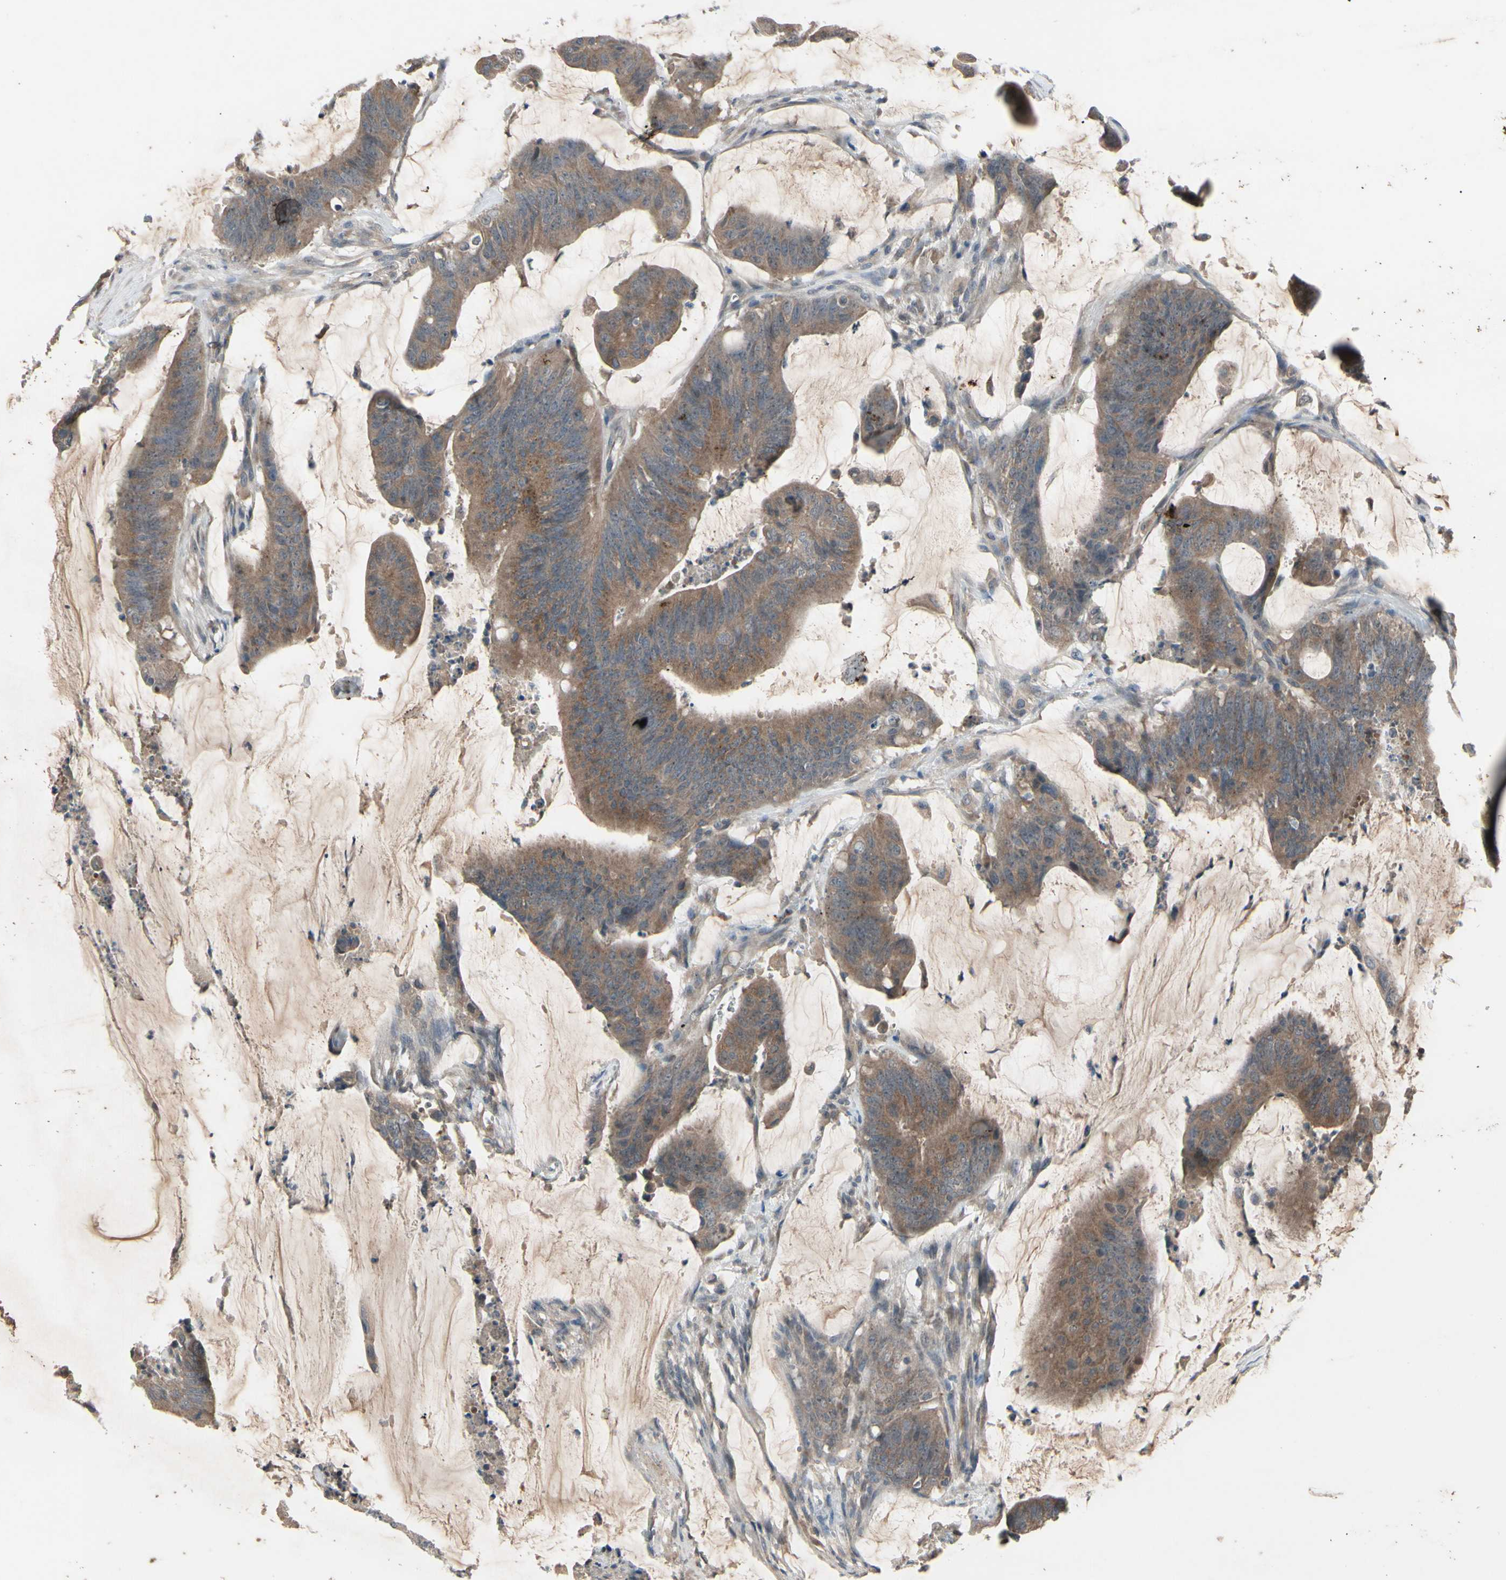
{"staining": {"intensity": "moderate", "quantity": ">75%", "location": "cytoplasmic/membranous"}, "tissue": "colorectal cancer", "cell_type": "Tumor cells", "image_type": "cancer", "snomed": [{"axis": "morphology", "description": "Adenocarcinoma, NOS"}, {"axis": "topography", "description": "Rectum"}], "caption": "Immunohistochemistry histopathology image of neoplastic tissue: colorectal adenocarcinoma stained using immunohistochemistry (IHC) reveals medium levels of moderate protein expression localized specifically in the cytoplasmic/membranous of tumor cells, appearing as a cytoplasmic/membranous brown color.", "gene": "NSF", "patient": {"sex": "female", "age": 66}}